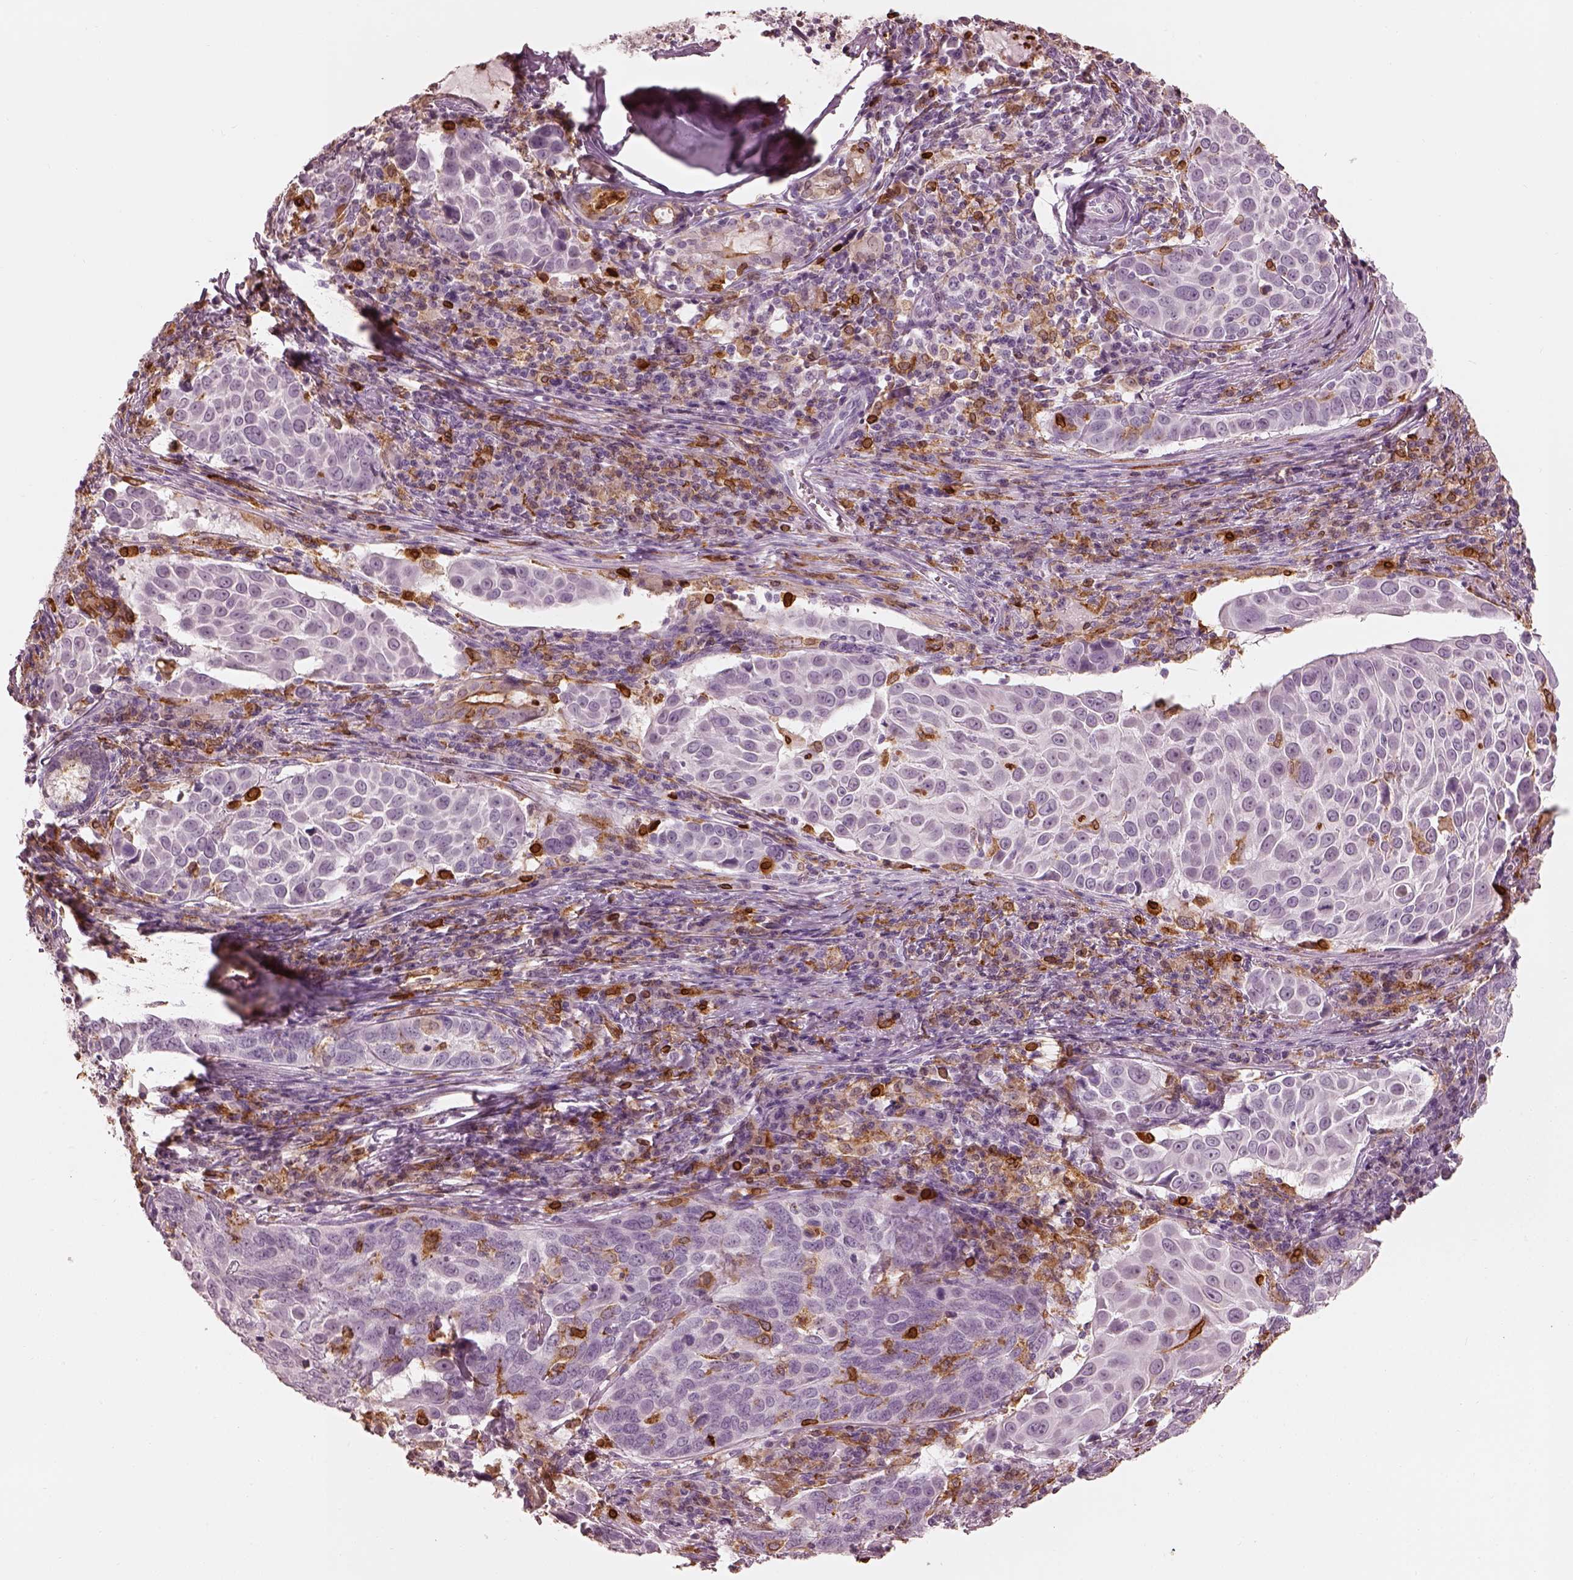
{"staining": {"intensity": "negative", "quantity": "none", "location": "none"}, "tissue": "lung cancer", "cell_type": "Tumor cells", "image_type": "cancer", "snomed": [{"axis": "morphology", "description": "Squamous cell carcinoma, NOS"}, {"axis": "topography", "description": "Lung"}], "caption": "Tumor cells are negative for brown protein staining in lung cancer (squamous cell carcinoma).", "gene": "ALOX5", "patient": {"sex": "male", "age": 57}}